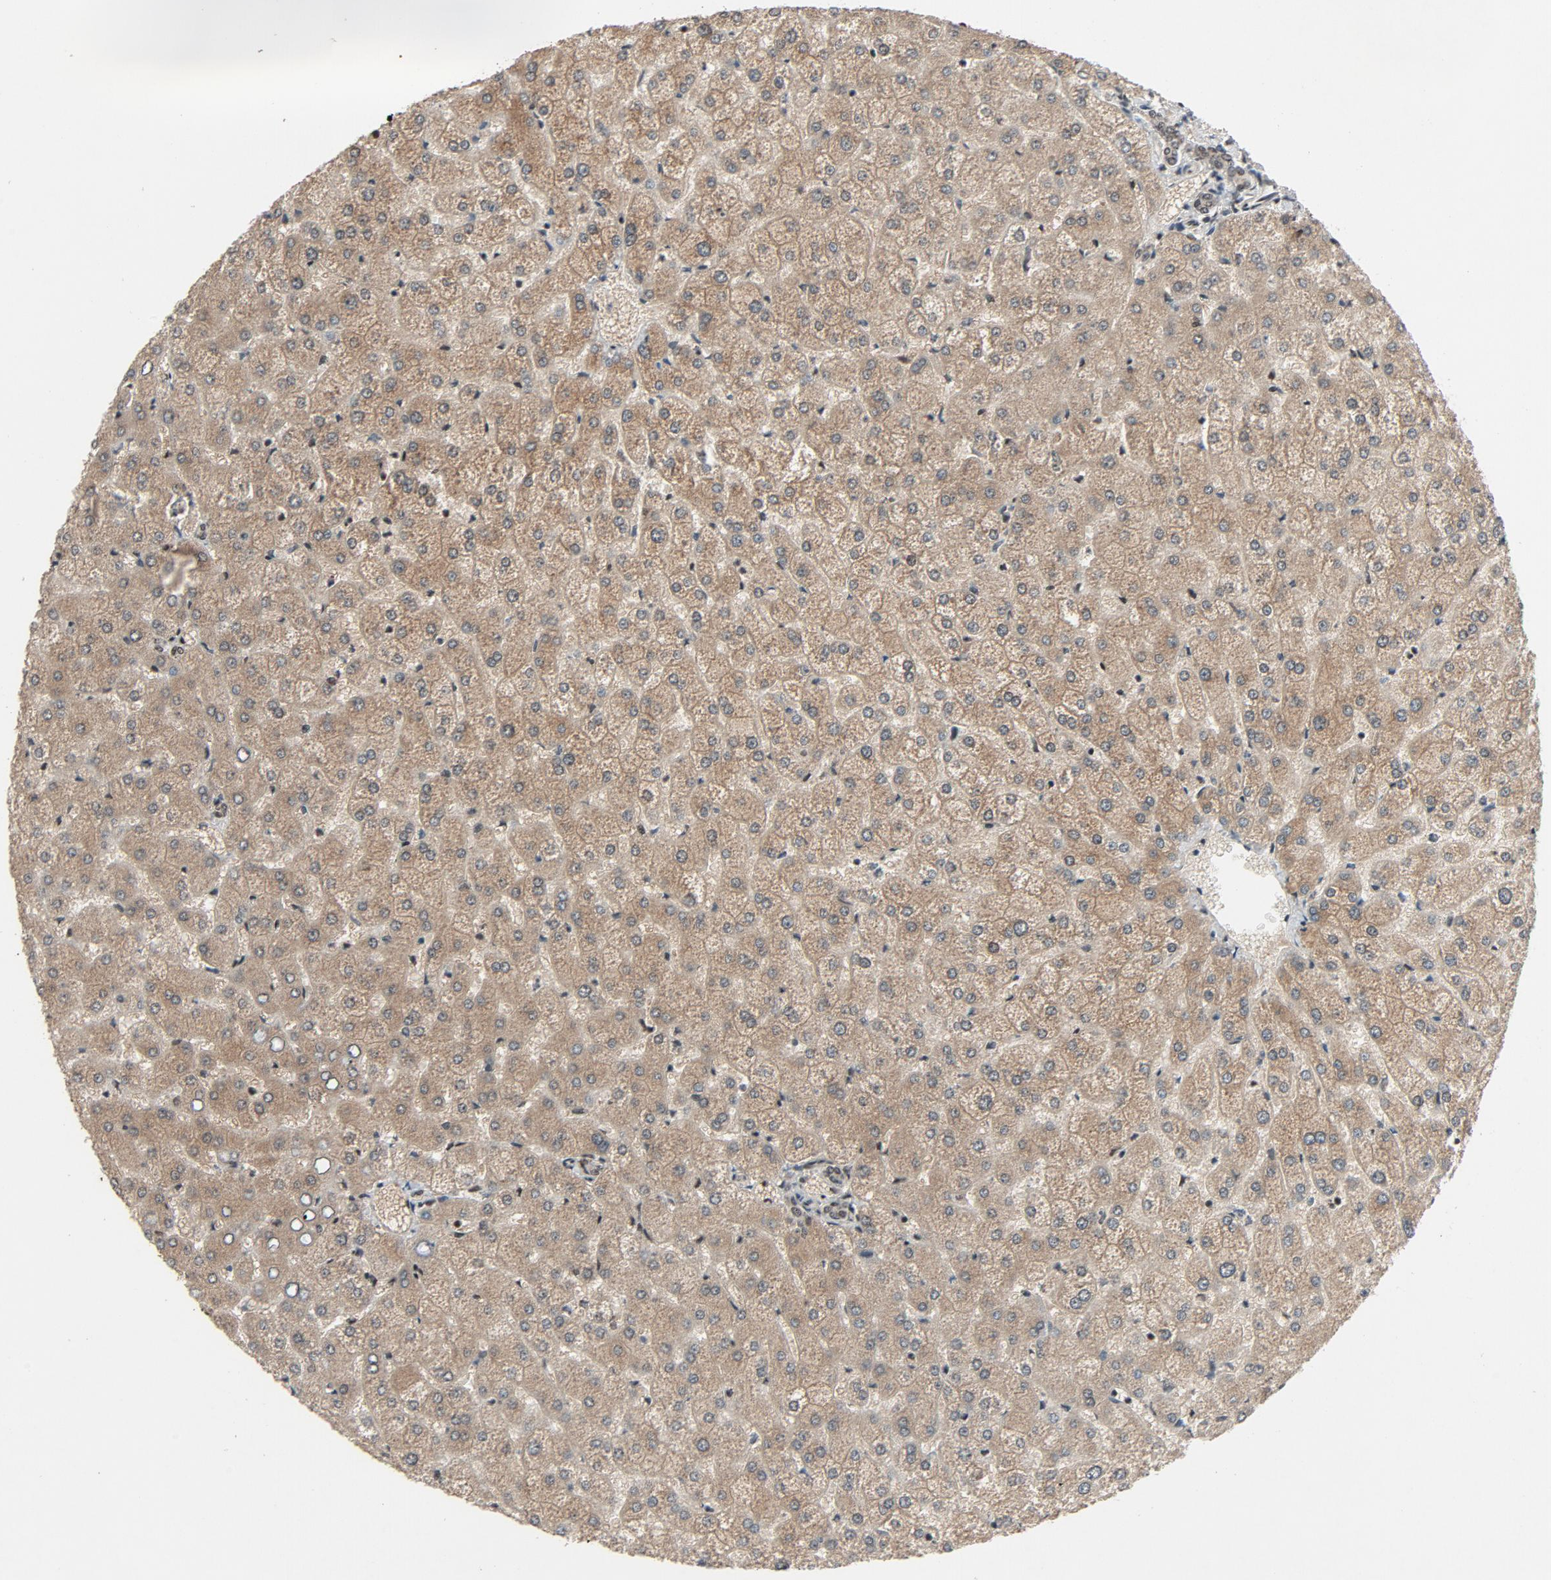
{"staining": {"intensity": "moderate", "quantity": ">75%", "location": "nuclear"}, "tissue": "liver", "cell_type": "Cholangiocytes", "image_type": "normal", "snomed": [{"axis": "morphology", "description": "Normal tissue, NOS"}, {"axis": "topography", "description": "Liver"}], "caption": "The image demonstrates staining of normal liver, revealing moderate nuclear protein expression (brown color) within cholangiocytes. (Brightfield microscopy of DAB IHC at high magnification).", "gene": "SMARCD1", "patient": {"sex": "female", "age": 32}}